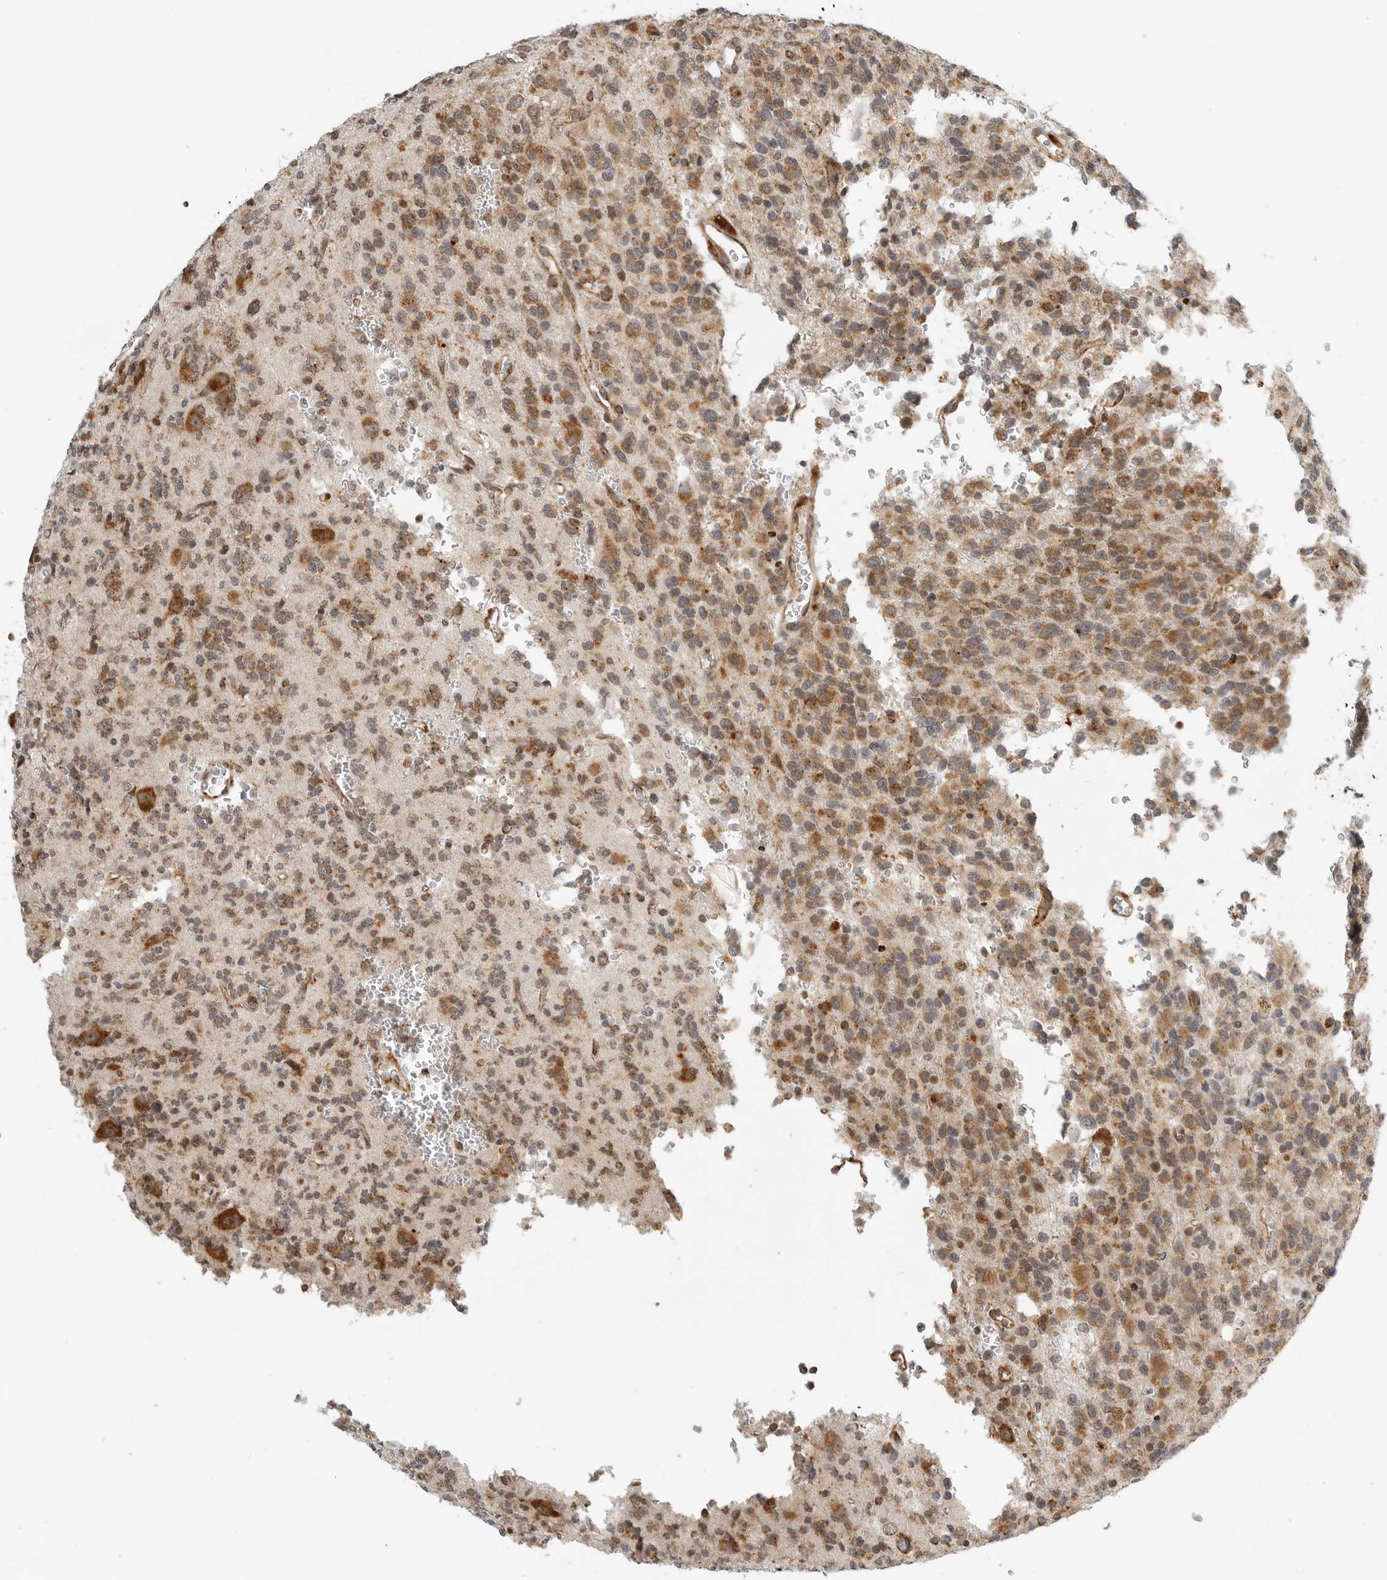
{"staining": {"intensity": "moderate", "quantity": ">75%", "location": "cytoplasmic/membranous"}, "tissue": "glioma", "cell_type": "Tumor cells", "image_type": "cancer", "snomed": [{"axis": "morphology", "description": "Glioma, malignant, High grade"}, {"axis": "topography", "description": "Brain"}], "caption": "Moderate cytoplasmic/membranous positivity is identified in about >75% of tumor cells in high-grade glioma (malignant).", "gene": "IDUA", "patient": {"sex": "female", "age": 62}}